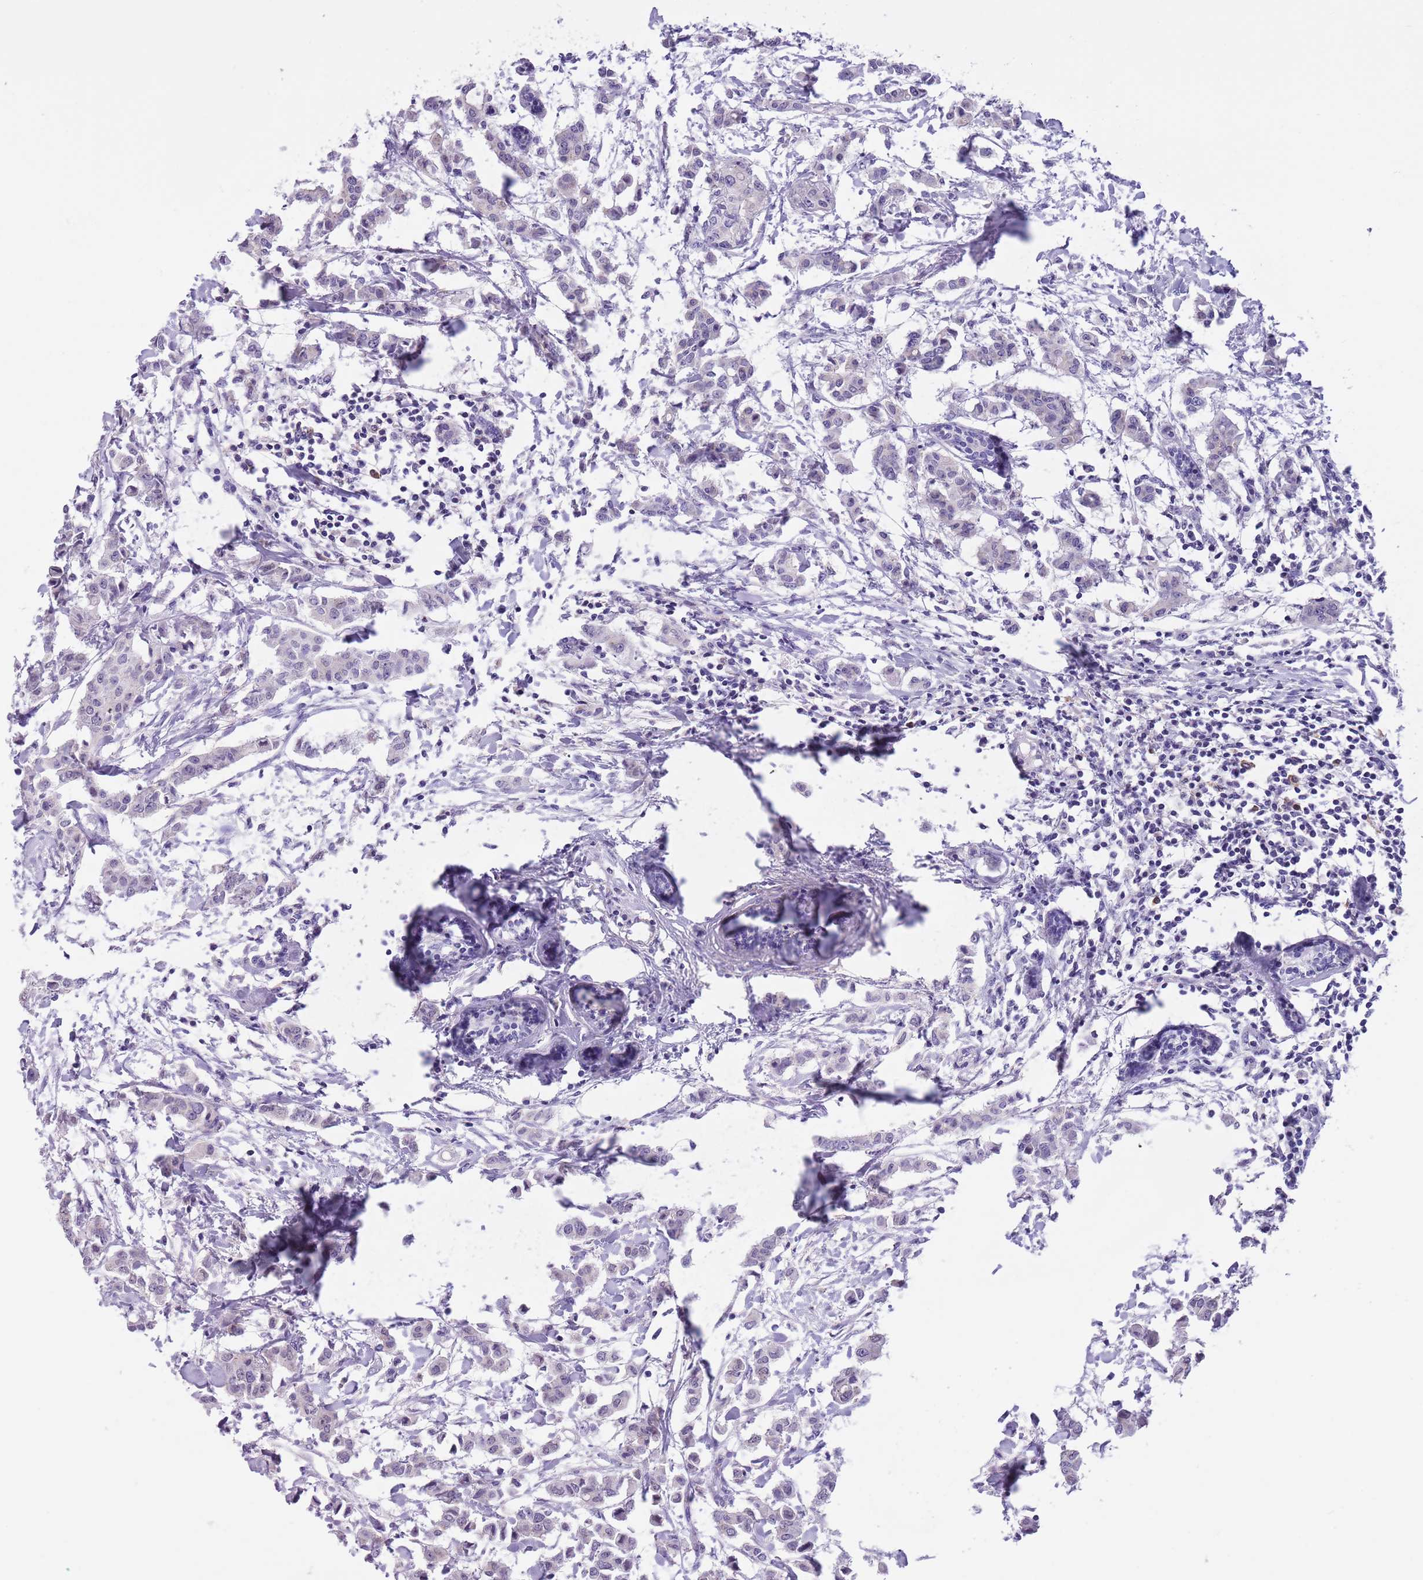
{"staining": {"intensity": "negative", "quantity": "none", "location": "none"}, "tissue": "breast cancer", "cell_type": "Tumor cells", "image_type": "cancer", "snomed": [{"axis": "morphology", "description": "Duct carcinoma"}, {"axis": "topography", "description": "Breast"}], "caption": "A histopathology image of human intraductal carcinoma (breast) is negative for staining in tumor cells. Nuclei are stained in blue.", "gene": "PFKFB2", "patient": {"sex": "female", "age": 40}}